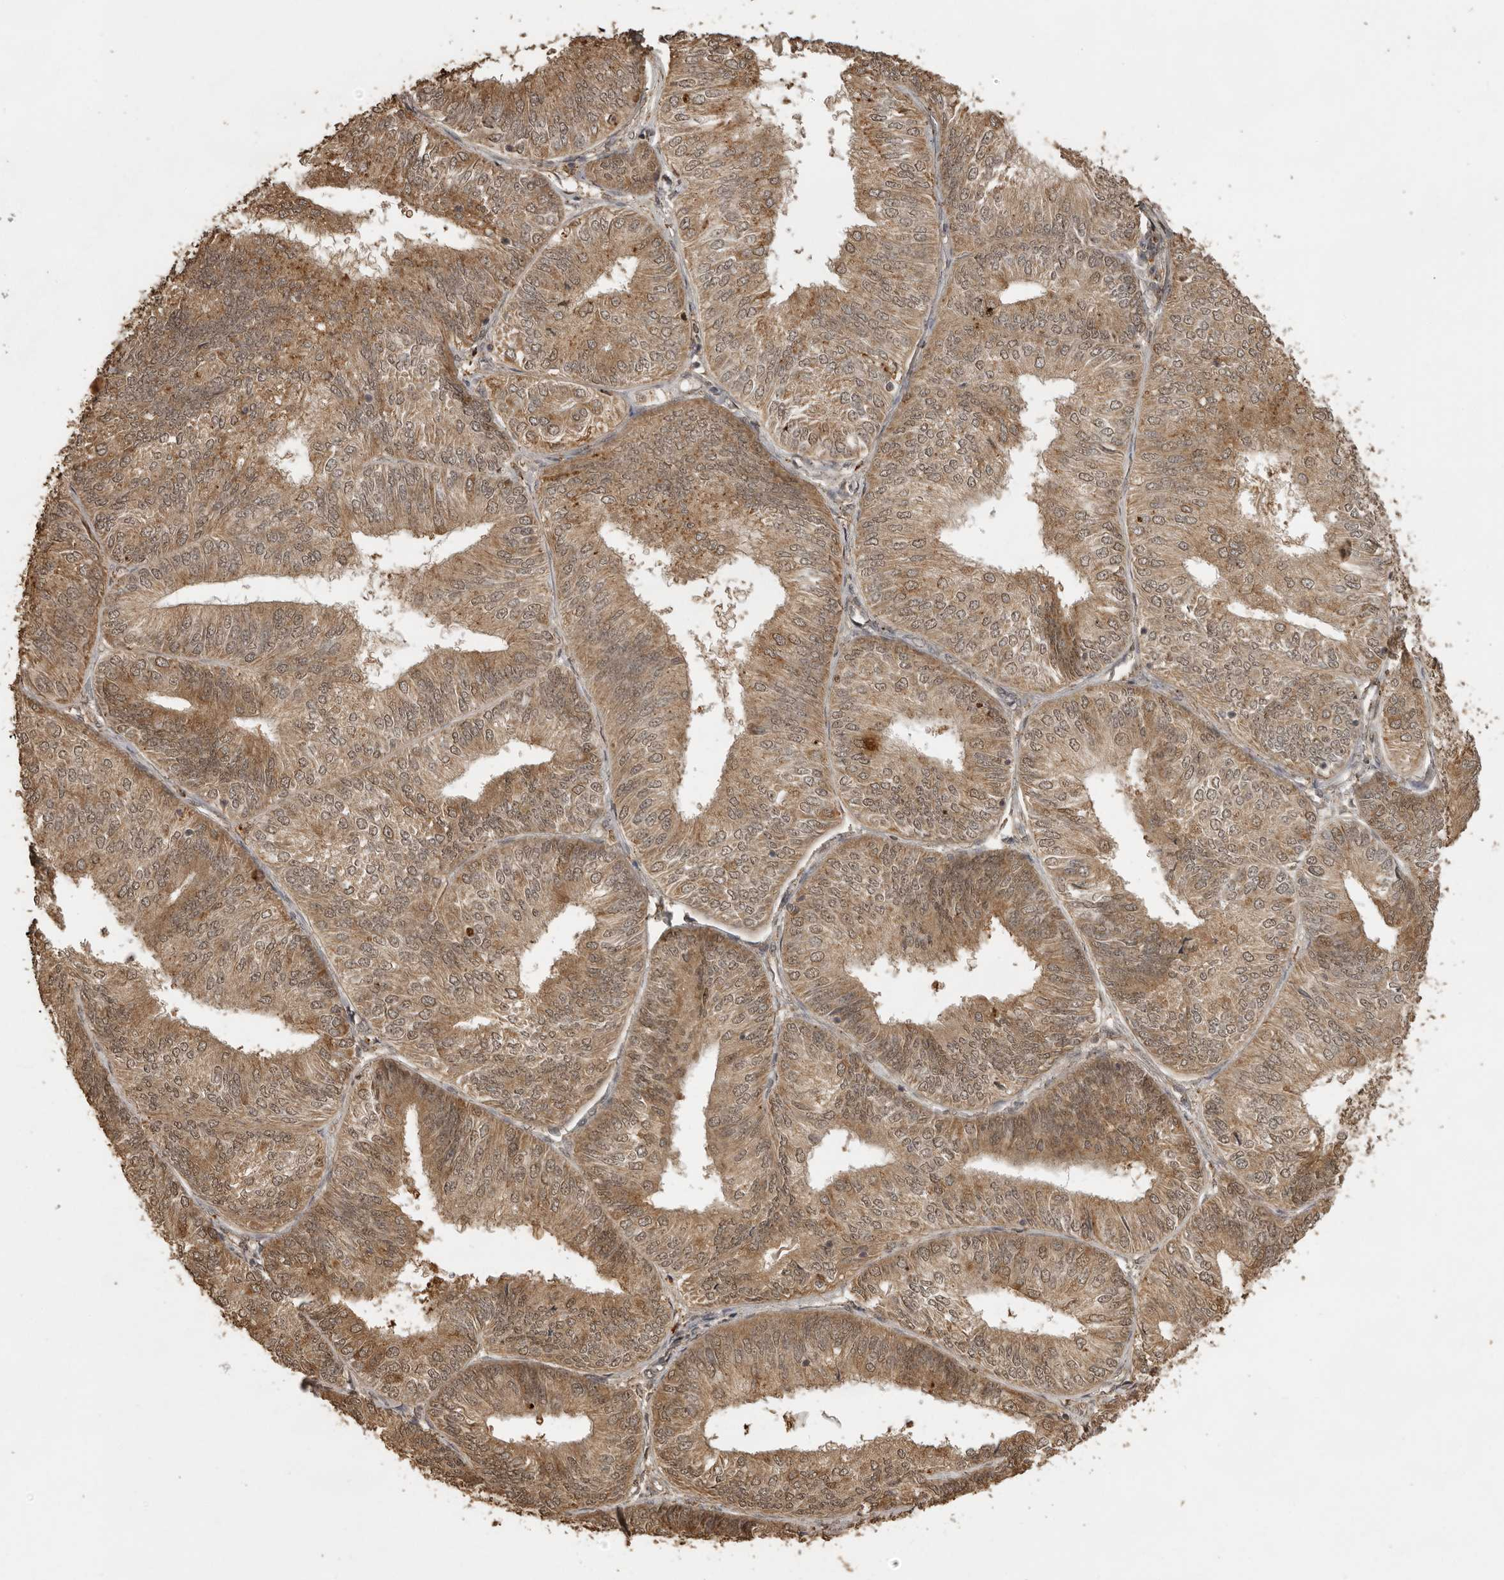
{"staining": {"intensity": "moderate", "quantity": ">75%", "location": "cytoplasmic/membranous"}, "tissue": "endometrial cancer", "cell_type": "Tumor cells", "image_type": "cancer", "snomed": [{"axis": "morphology", "description": "Adenocarcinoma, NOS"}, {"axis": "topography", "description": "Endometrium"}], "caption": "Moderate cytoplasmic/membranous expression is identified in approximately >75% of tumor cells in adenocarcinoma (endometrial).", "gene": "CTF1", "patient": {"sex": "female", "age": 58}}